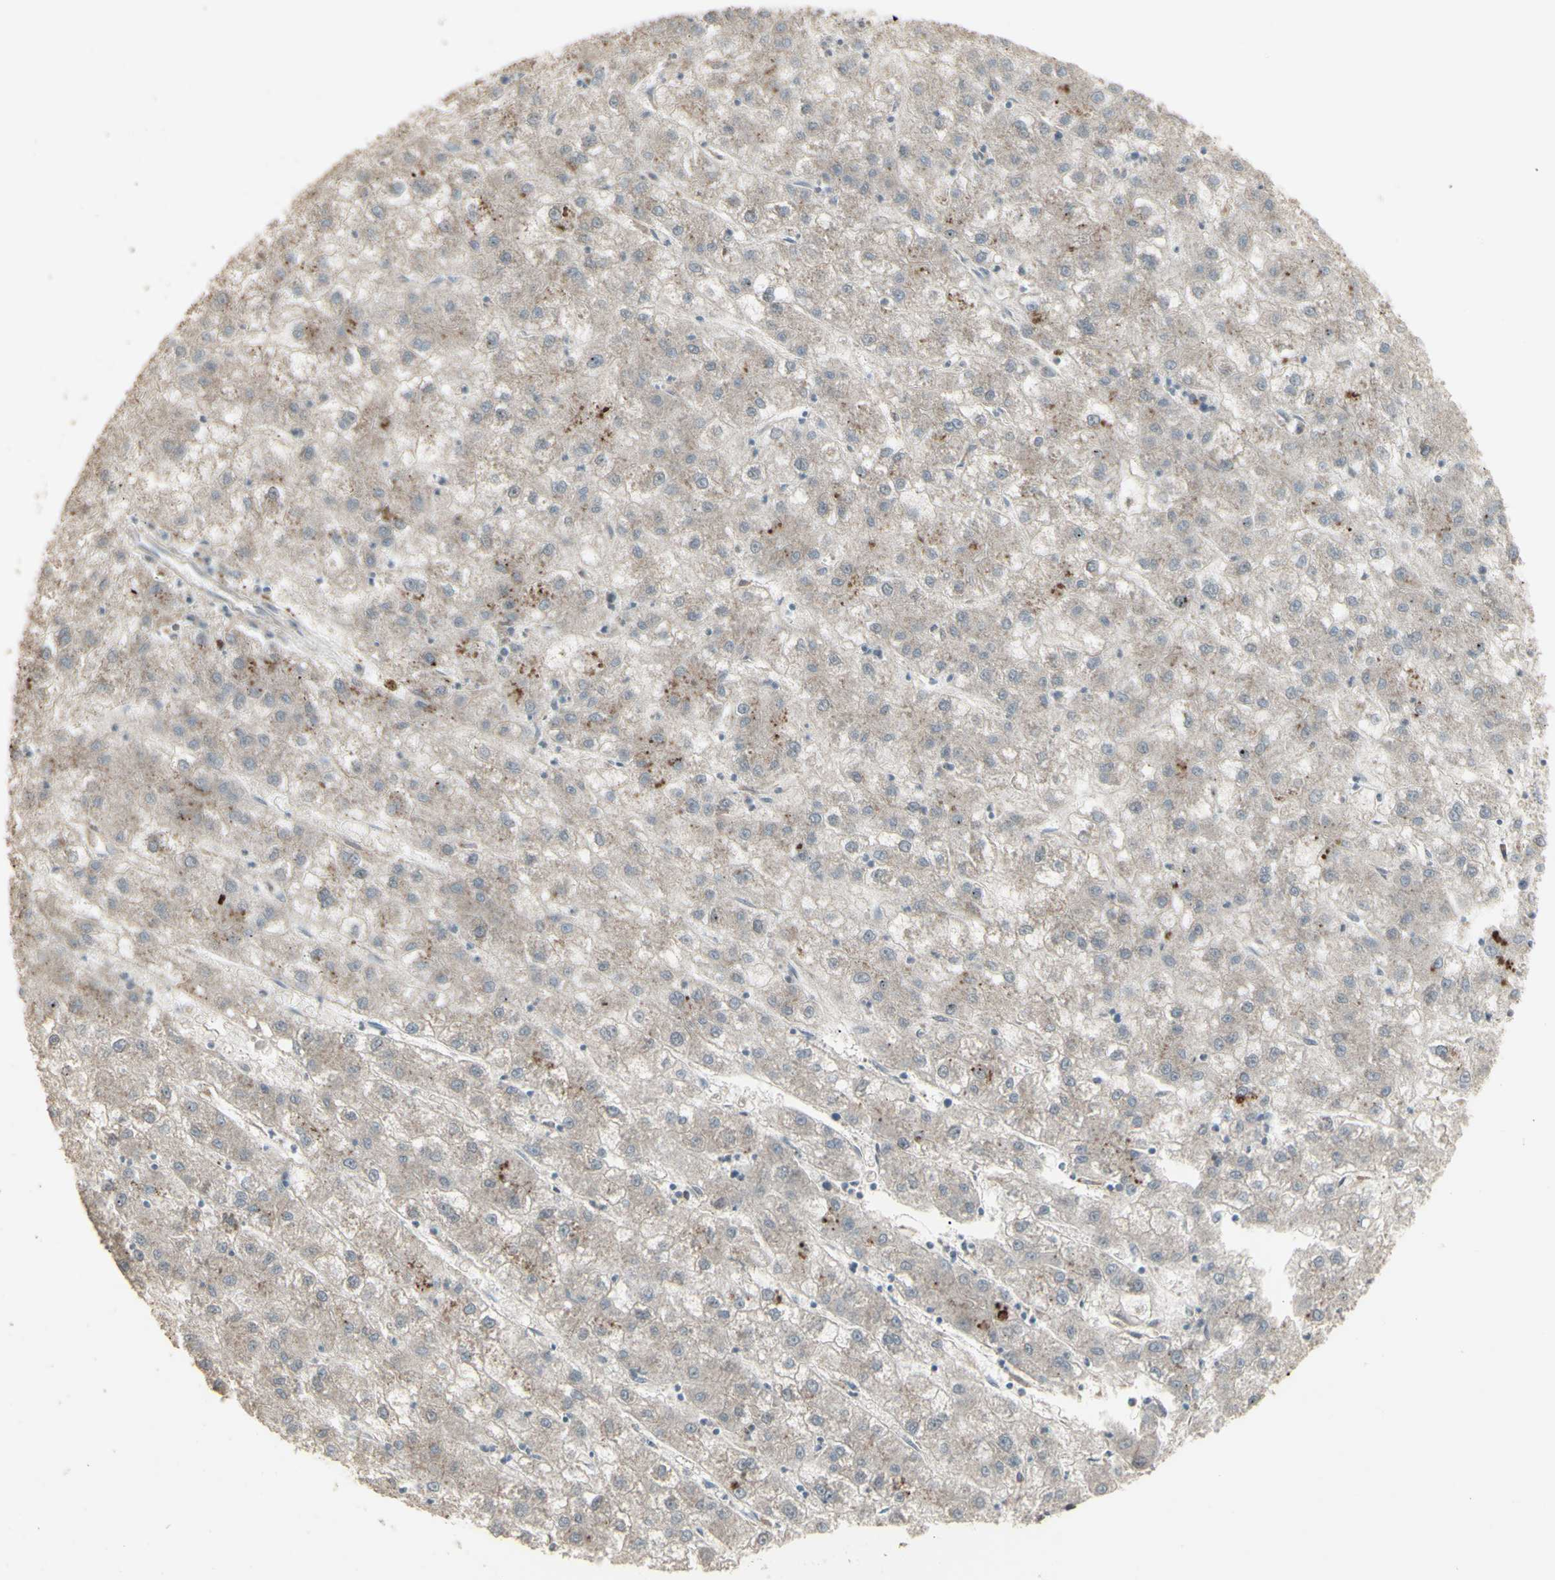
{"staining": {"intensity": "moderate", "quantity": ">75%", "location": "cytoplasmic/membranous"}, "tissue": "liver cancer", "cell_type": "Tumor cells", "image_type": "cancer", "snomed": [{"axis": "morphology", "description": "Carcinoma, Hepatocellular, NOS"}, {"axis": "topography", "description": "Liver"}], "caption": "A micrograph showing moderate cytoplasmic/membranous positivity in about >75% of tumor cells in liver cancer, as visualized by brown immunohistochemical staining.", "gene": "RNASEL", "patient": {"sex": "male", "age": 72}}